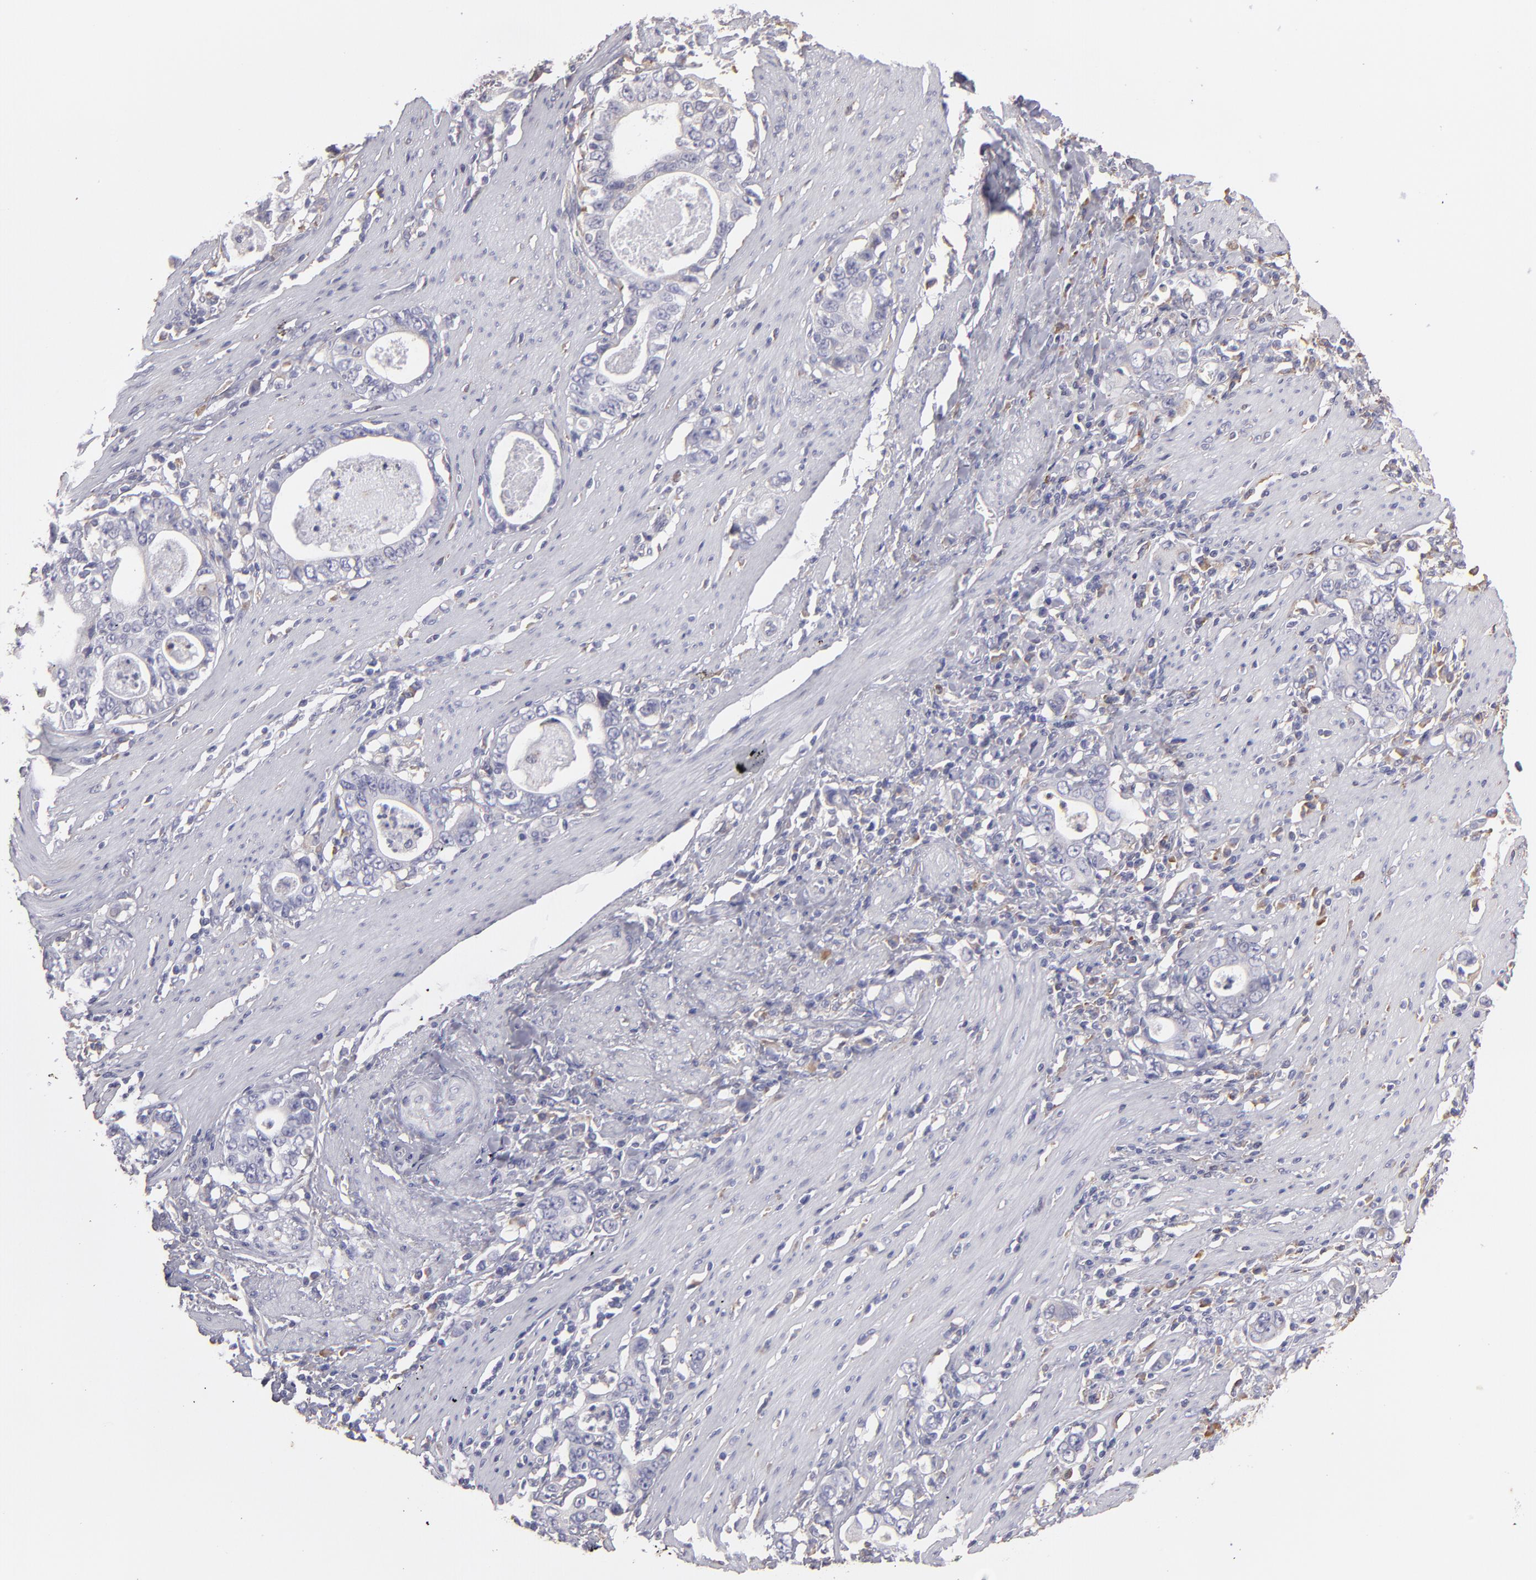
{"staining": {"intensity": "weak", "quantity": "25%-75%", "location": "cytoplasmic/membranous"}, "tissue": "stomach cancer", "cell_type": "Tumor cells", "image_type": "cancer", "snomed": [{"axis": "morphology", "description": "Adenocarcinoma, NOS"}, {"axis": "topography", "description": "Stomach, lower"}], "caption": "A brown stain highlights weak cytoplasmic/membranous positivity of a protein in stomach cancer tumor cells. (DAB (3,3'-diaminobenzidine) = brown stain, brightfield microscopy at high magnification).", "gene": "CALR", "patient": {"sex": "female", "age": 72}}